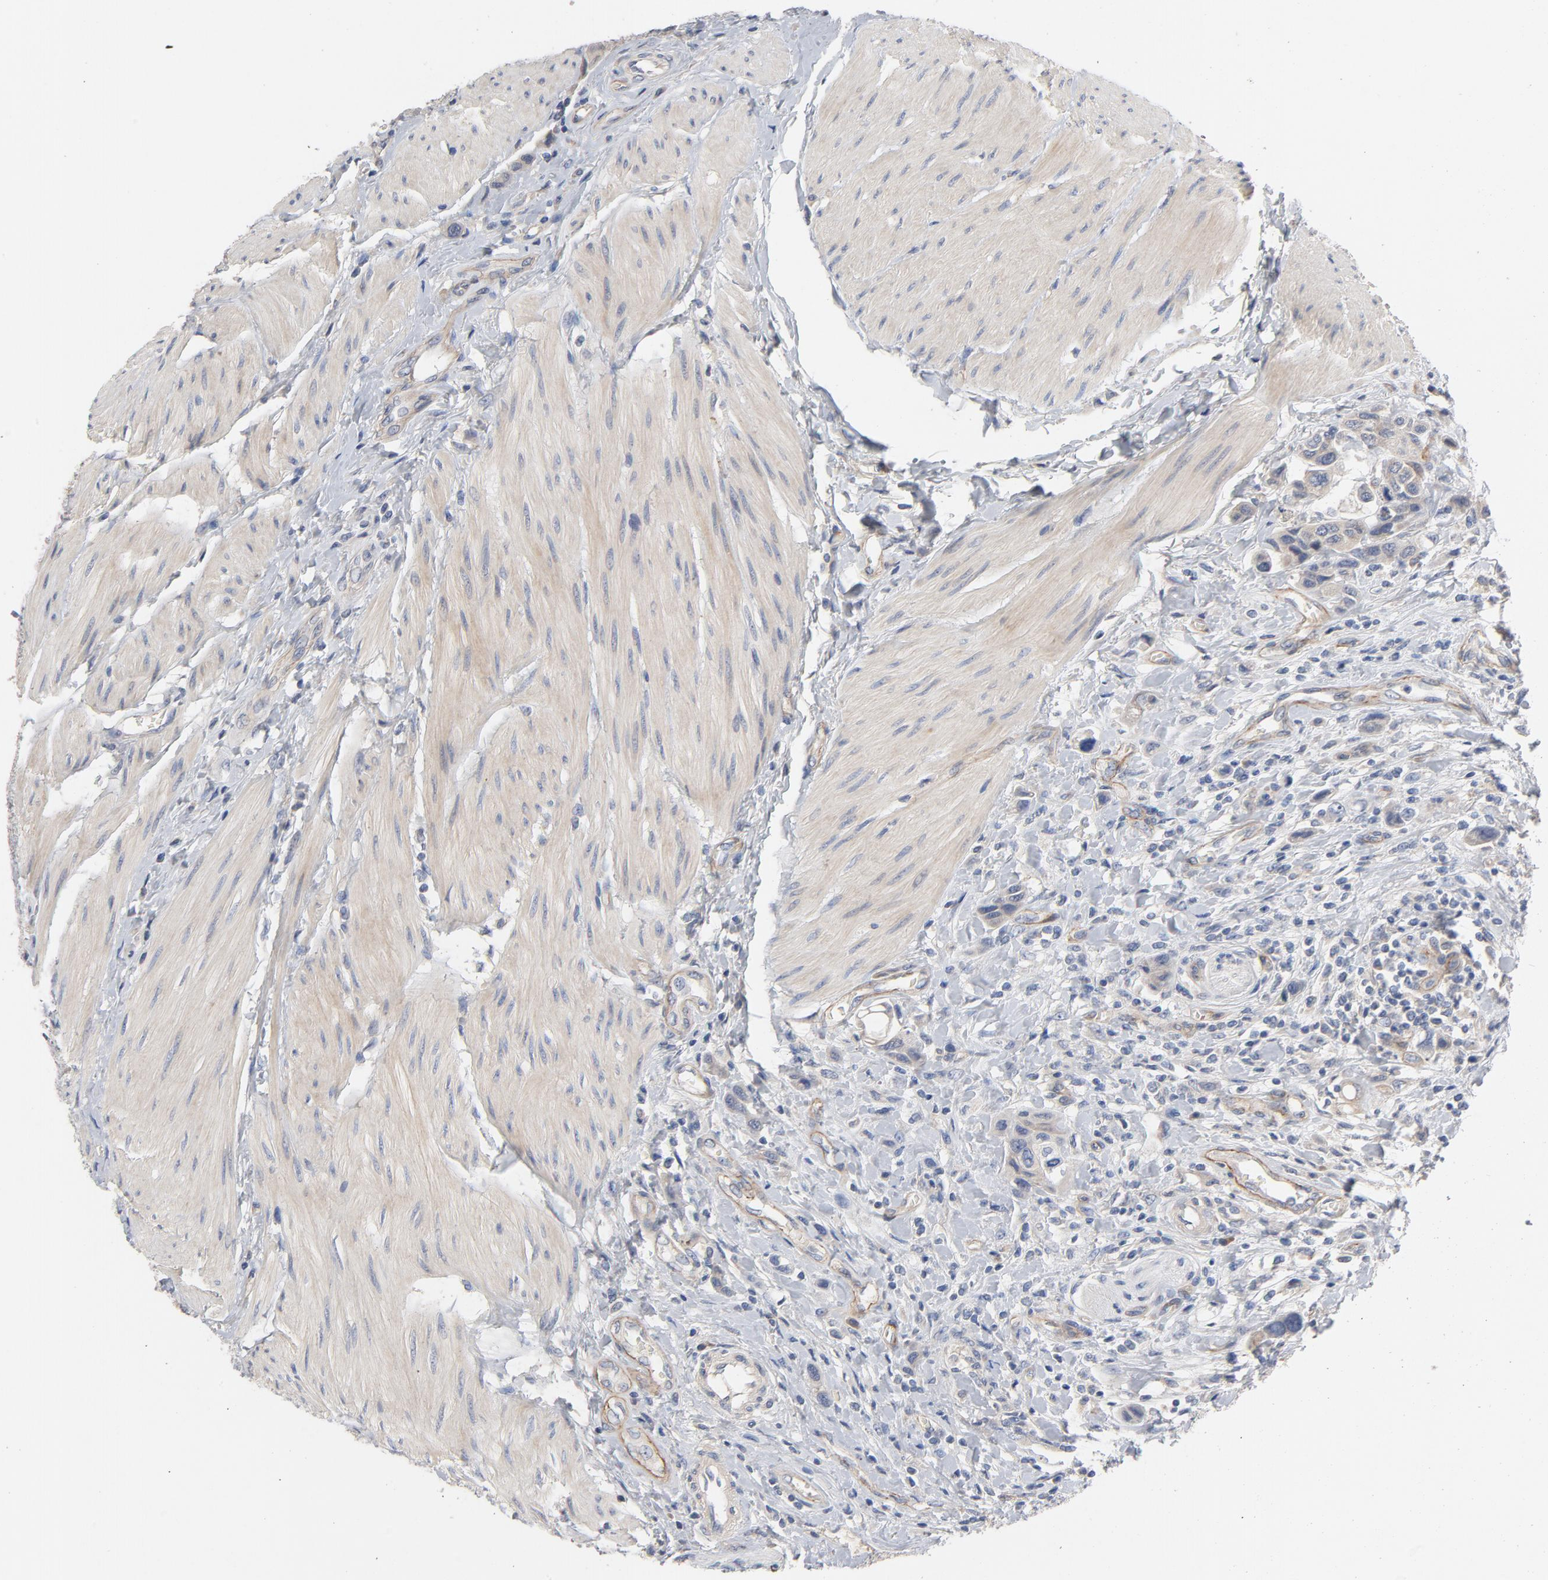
{"staining": {"intensity": "weak", "quantity": ">75%", "location": "cytoplasmic/membranous"}, "tissue": "urothelial cancer", "cell_type": "Tumor cells", "image_type": "cancer", "snomed": [{"axis": "morphology", "description": "Urothelial carcinoma, High grade"}, {"axis": "topography", "description": "Urinary bladder"}], "caption": "The image demonstrates immunohistochemical staining of urothelial cancer. There is weak cytoplasmic/membranous expression is seen in approximately >75% of tumor cells. The protein of interest is stained brown, and the nuclei are stained in blue (DAB (3,3'-diaminobenzidine) IHC with brightfield microscopy, high magnification).", "gene": "CCDC134", "patient": {"sex": "male", "age": 50}}